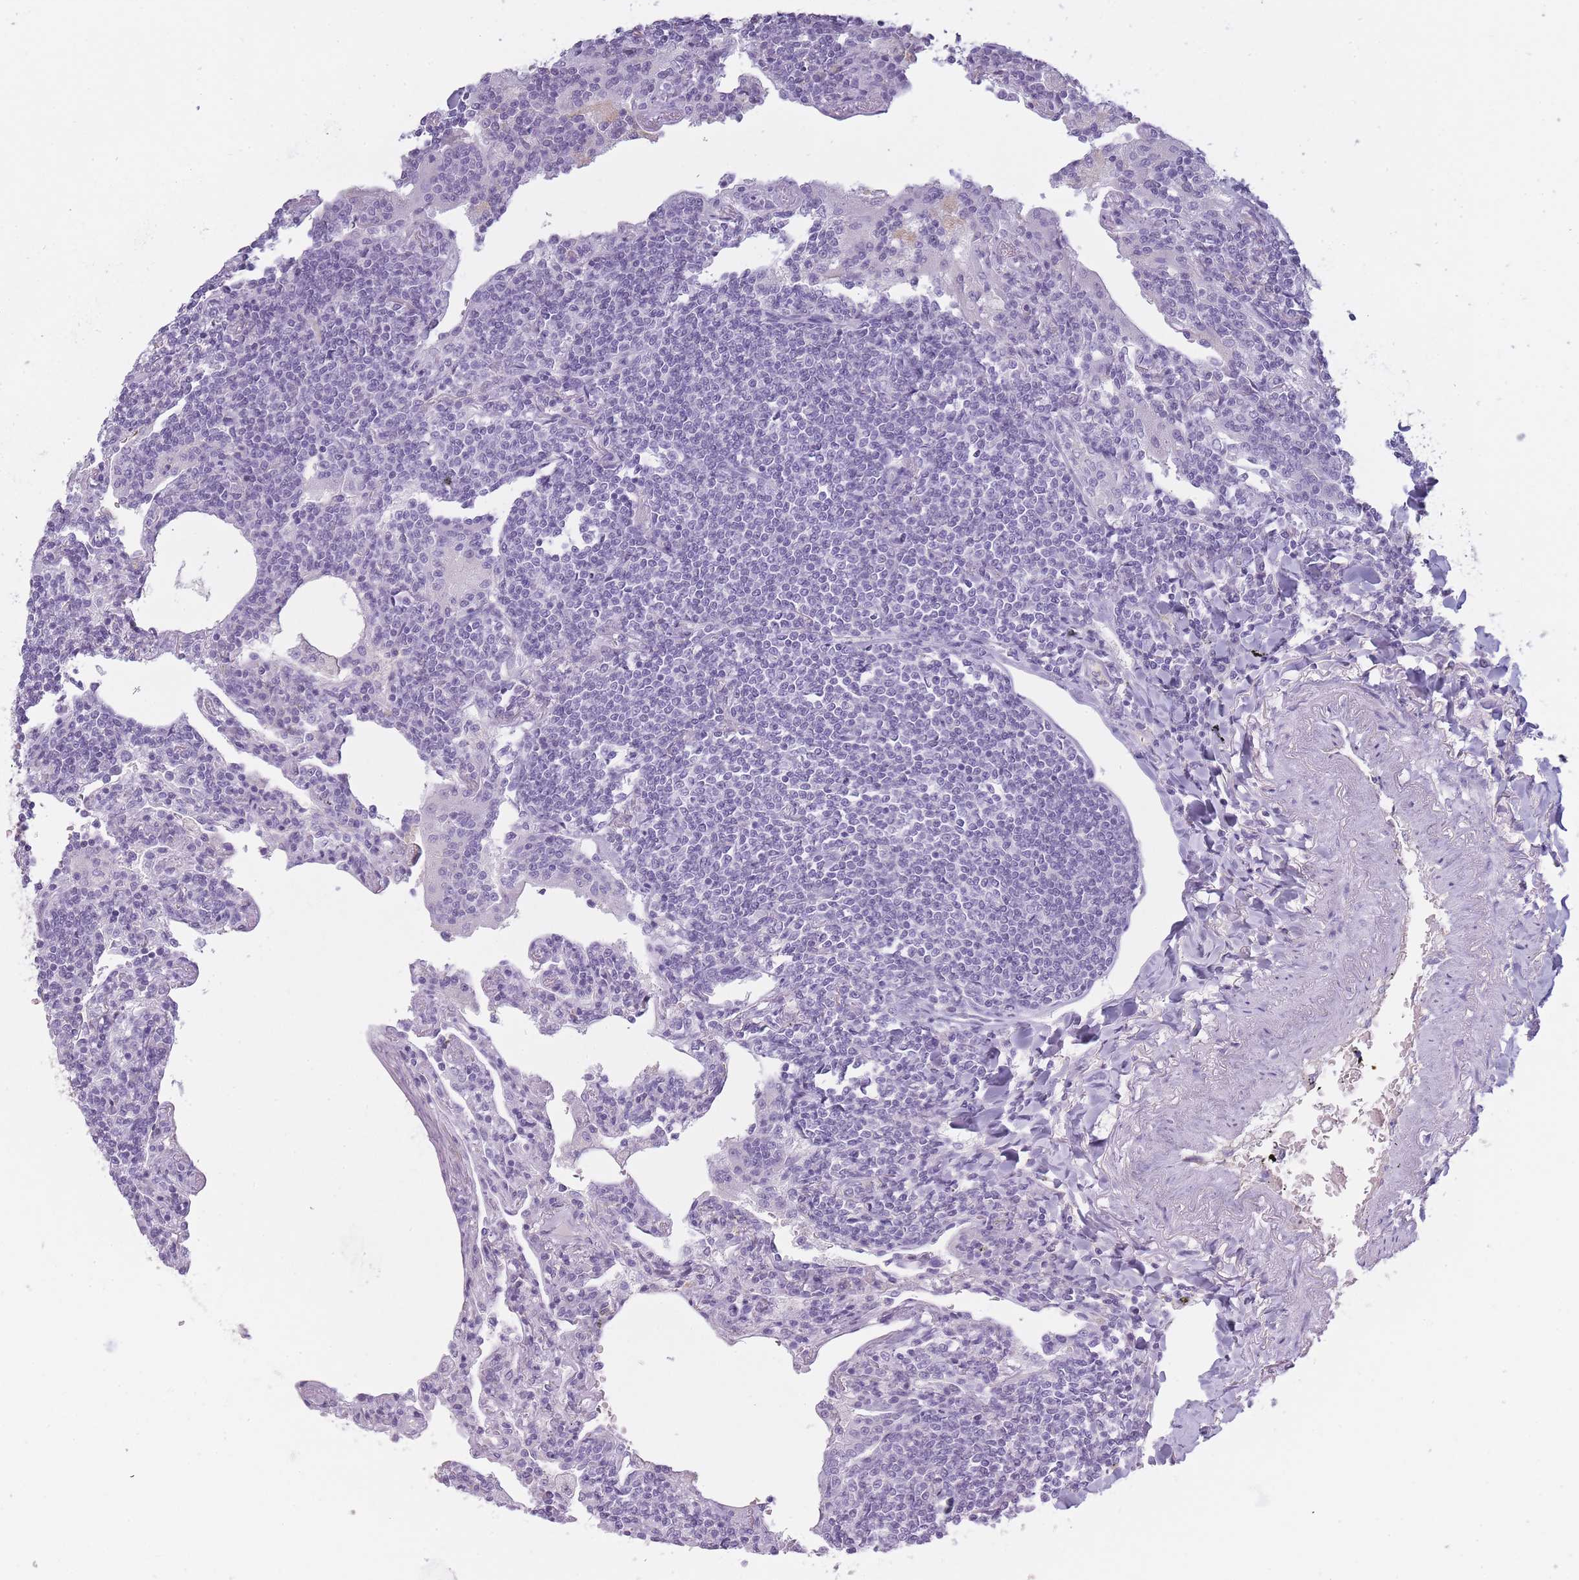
{"staining": {"intensity": "negative", "quantity": "none", "location": "none"}, "tissue": "lymphoma", "cell_type": "Tumor cells", "image_type": "cancer", "snomed": [{"axis": "morphology", "description": "Malignant lymphoma, non-Hodgkin's type, Low grade"}, {"axis": "topography", "description": "Lung"}], "caption": "Malignant lymphoma, non-Hodgkin's type (low-grade) stained for a protein using immunohistochemistry exhibits no expression tumor cells.", "gene": "NDST2", "patient": {"sex": "female", "age": 71}}